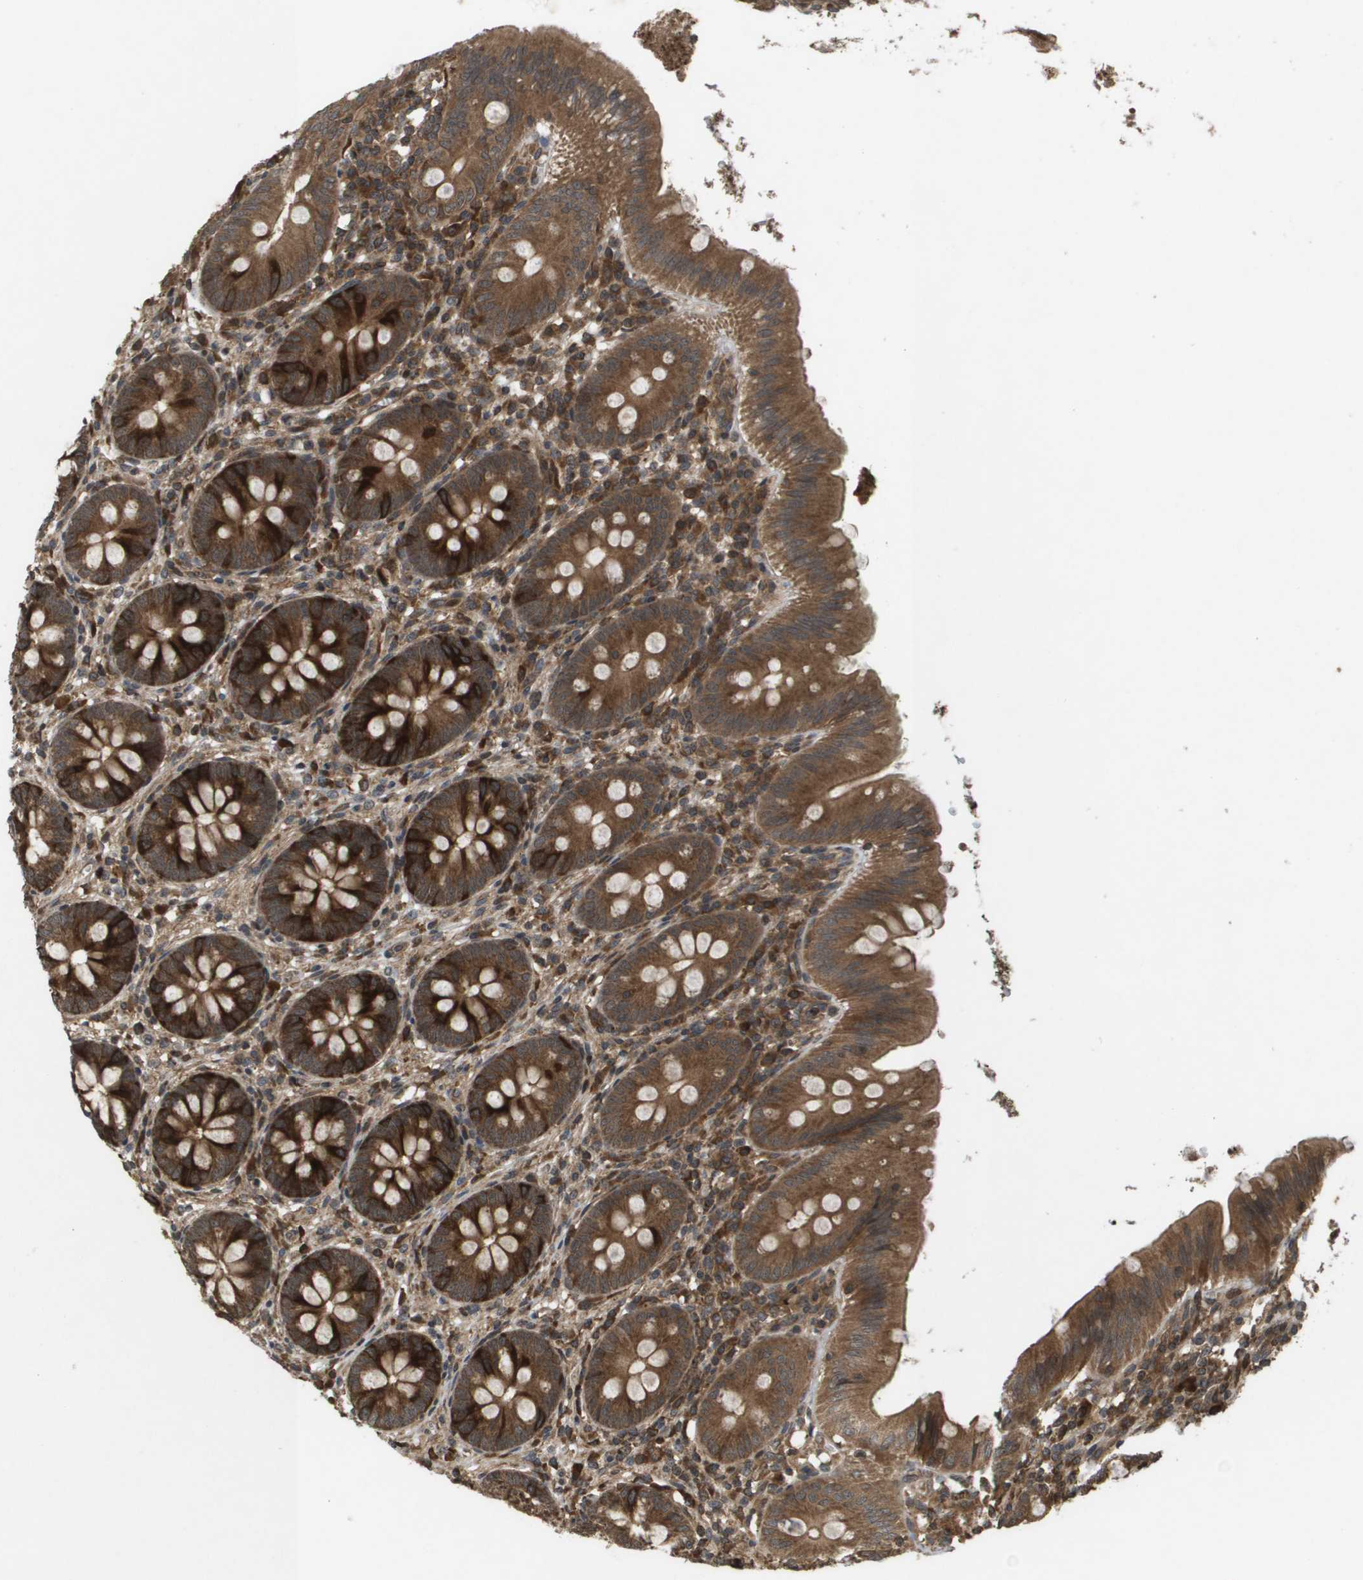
{"staining": {"intensity": "strong", "quantity": ">75%", "location": "cytoplasmic/membranous"}, "tissue": "appendix", "cell_type": "Glandular cells", "image_type": "normal", "snomed": [{"axis": "morphology", "description": "Normal tissue, NOS"}, {"axis": "topography", "description": "Appendix"}], "caption": "IHC of unremarkable appendix shows high levels of strong cytoplasmic/membranous positivity in approximately >75% of glandular cells.", "gene": "KIF11", "patient": {"sex": "male", "age": 56}}